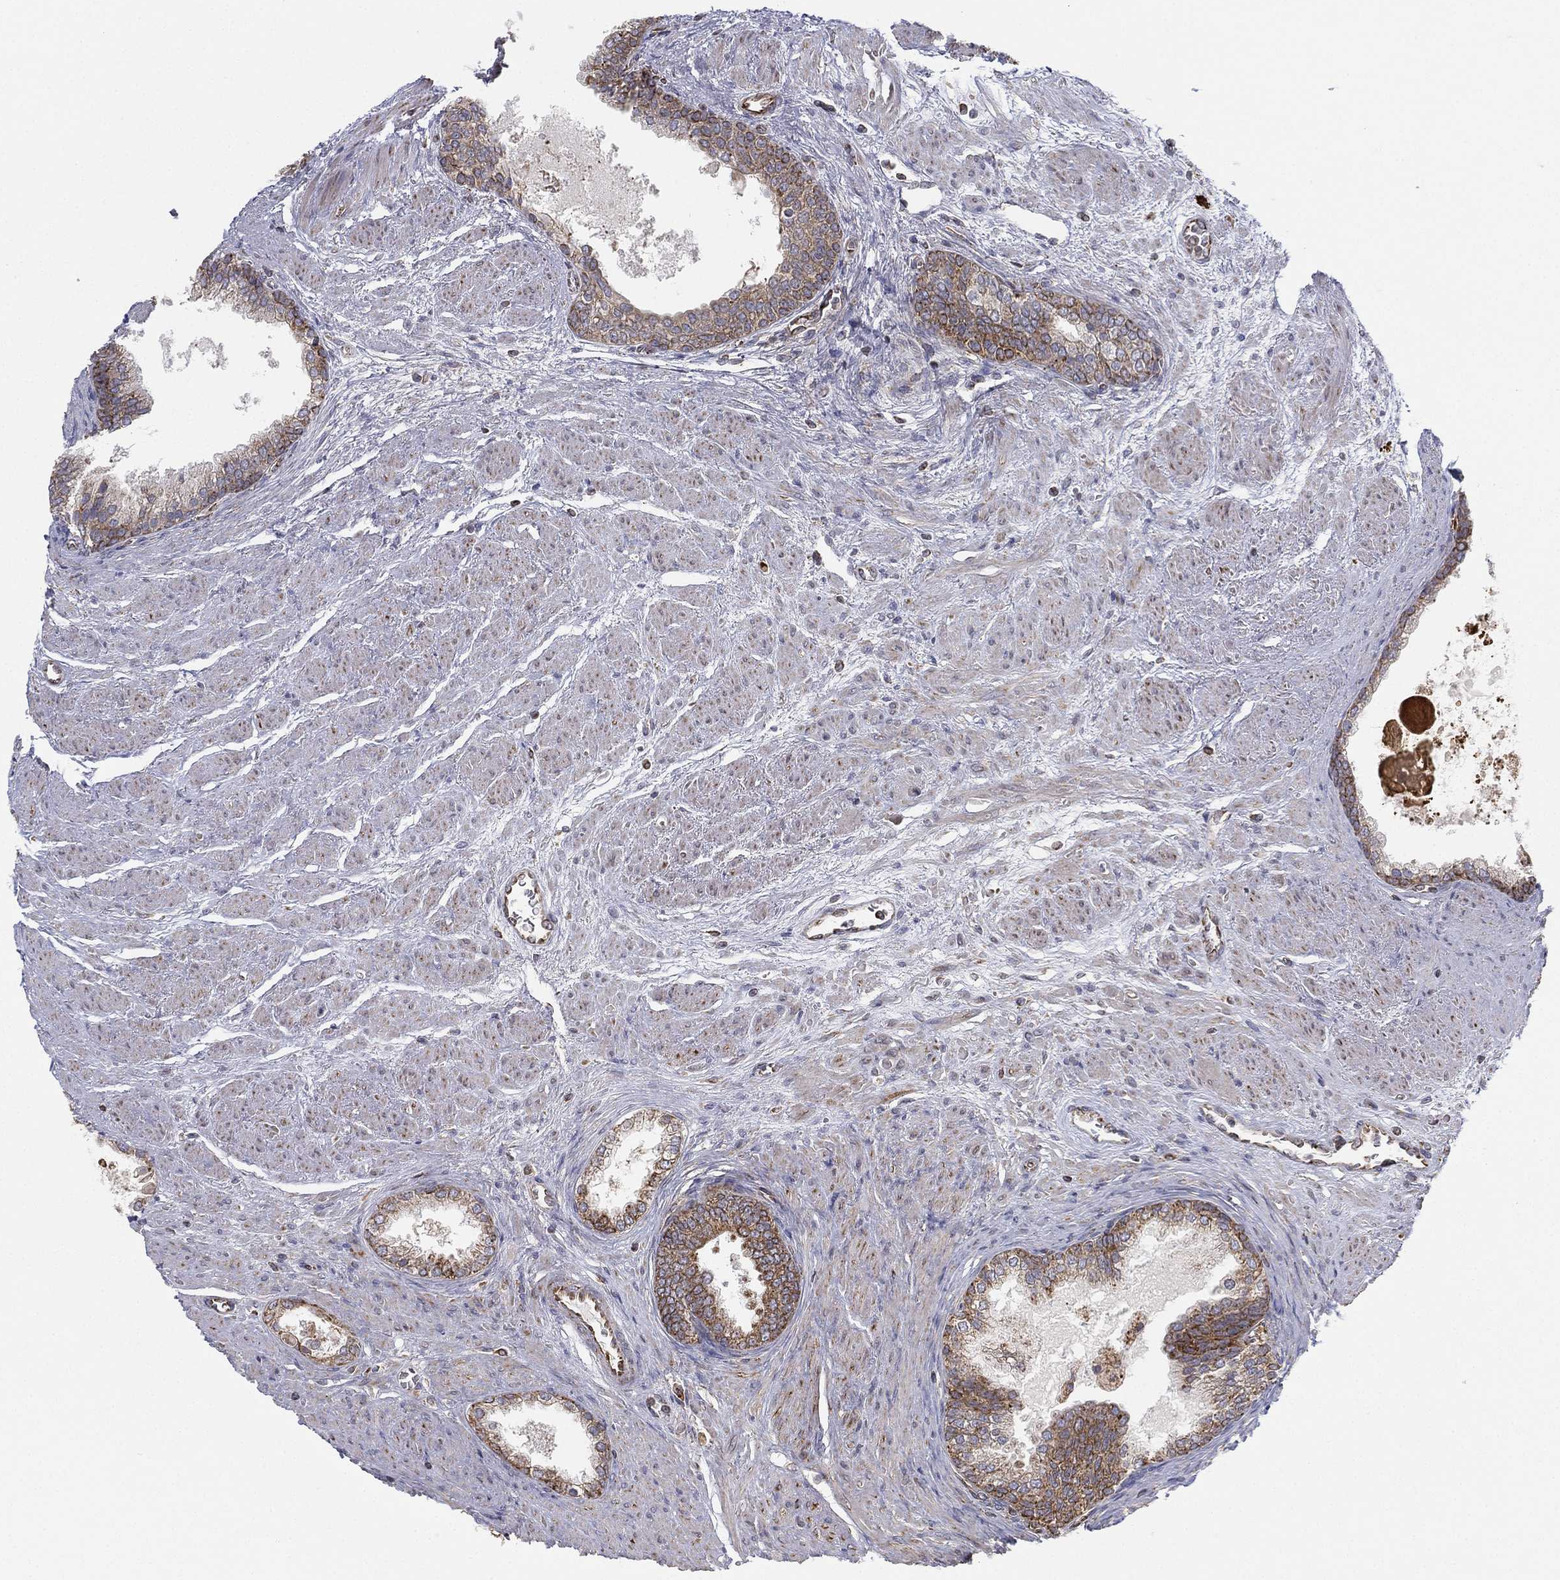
{"staining": {"intensity": "moderate", "quantity": ">75%", "location": "cytoplasmic/membranous"}, "tissue": "prostate cancer", "cell_type": "Tumor cells", "image_type": "cancer", "snomed": [{"axis": "morphology", "description": "Adenocarcinoma, NOS"}, {"axis": "topography", "description": "Prostate and seminal vesicle, NOS"}, {"axis": "topography", "description": "Prostate"}], "caption": "Prostate cancer tissue exhibits moderate cytoplasmic/membranous positivity in approximately >75% of tumor cells", "gene": "CYB5B", "patient": {"sex": "male", "age": 62}}